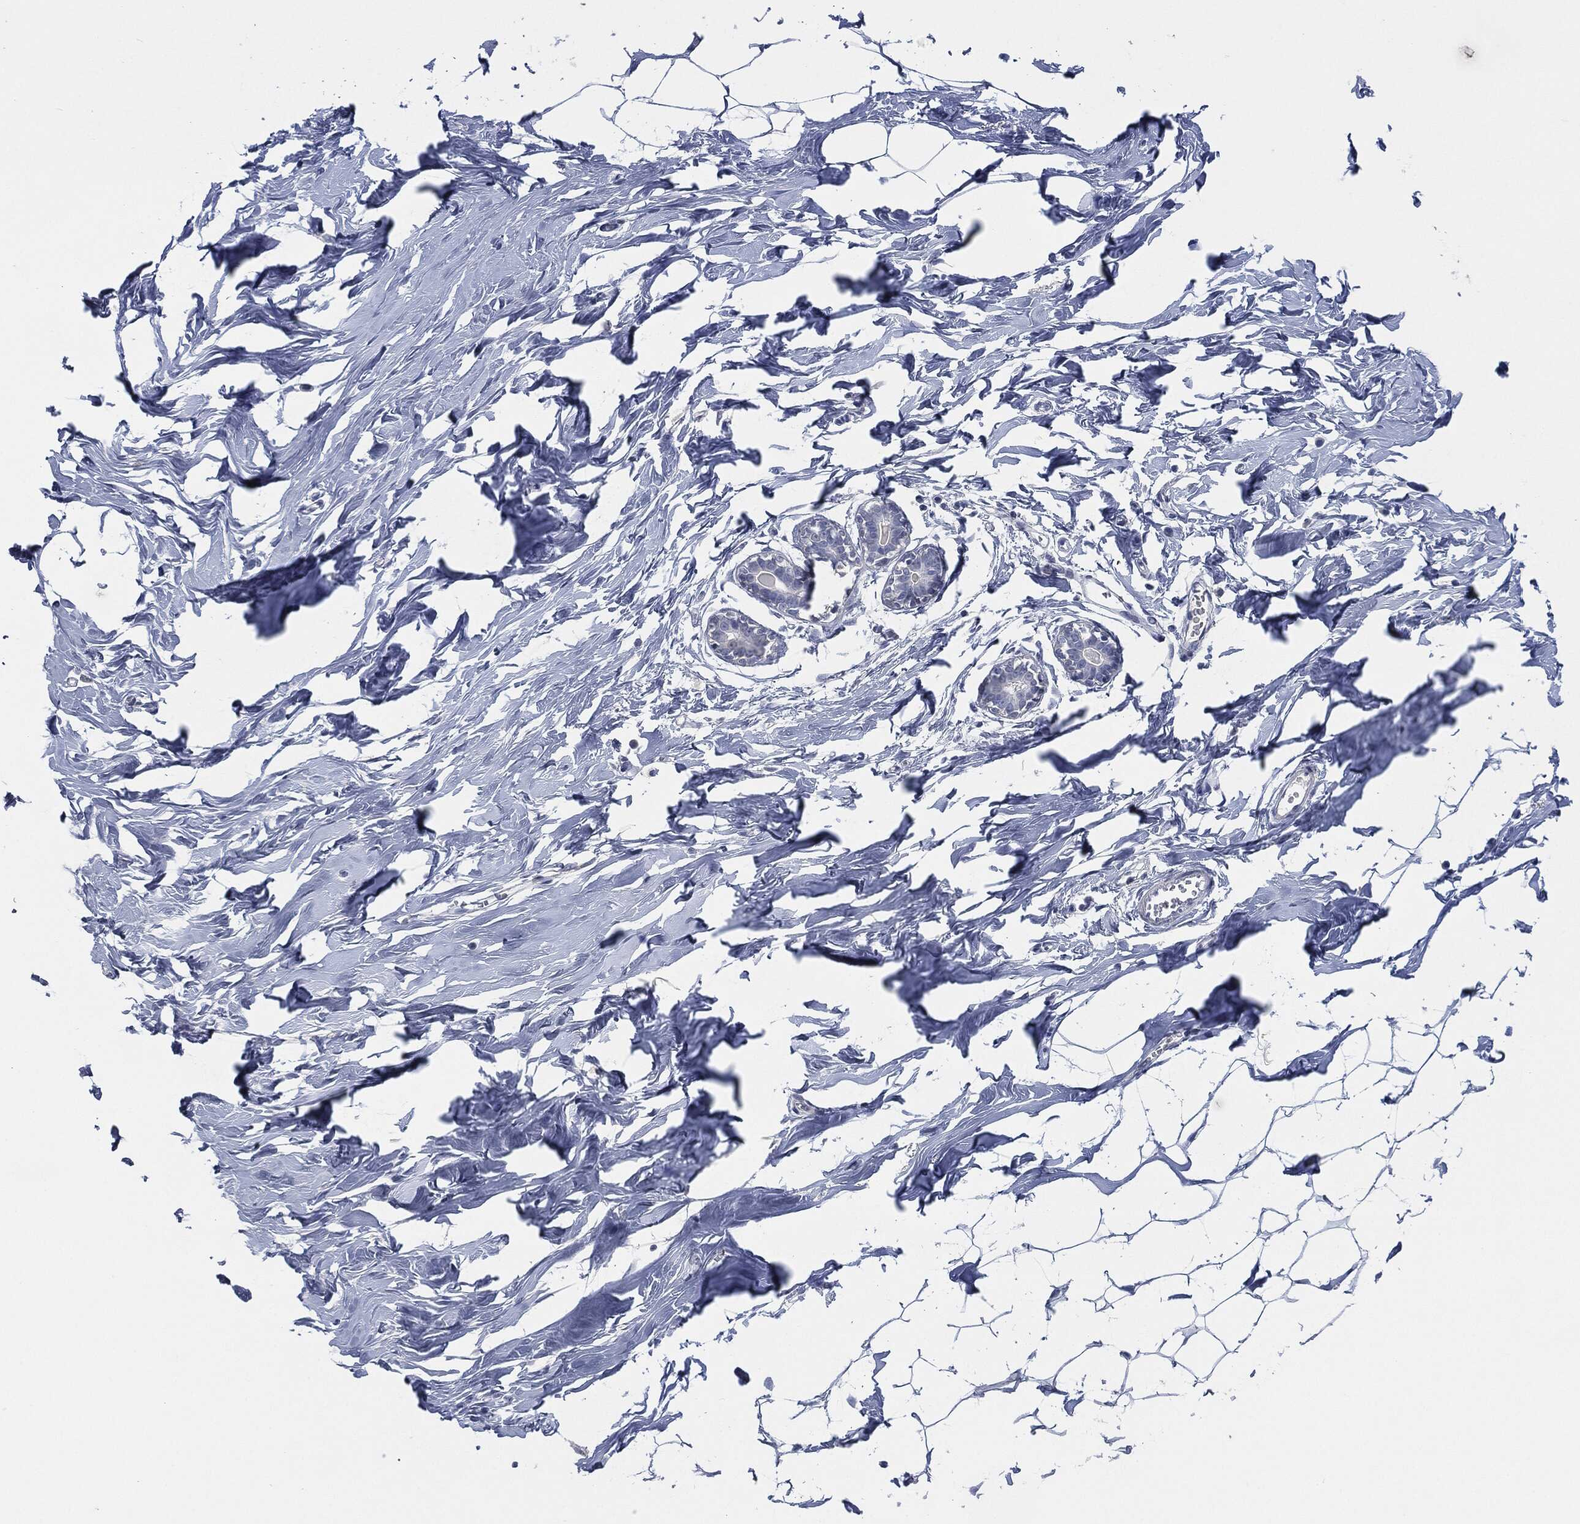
{"staining": {"intensity": "negative", "quantity": "none", "location": "none"}, "tissue": "breast", "cell_type": "Adipocytes", "image_type": "normal", "snomed": [{"axis": "morphology", "description": "Normal tissue, NOS"}, {"axis": "morphology", "description": "Lobular carcinoma, in situ"}, {"axis": "topography", "description": "Breast"}], "caption": "The image shows no staining of adipocytes in normal breast. Brightfield microscopy of immunohistochemistry stained with DAB (brown) and hematoxylin (blue), captured at high magnification.", "gene": "SIGLEC7", "patient": {"sex": "female", "age": 35}}